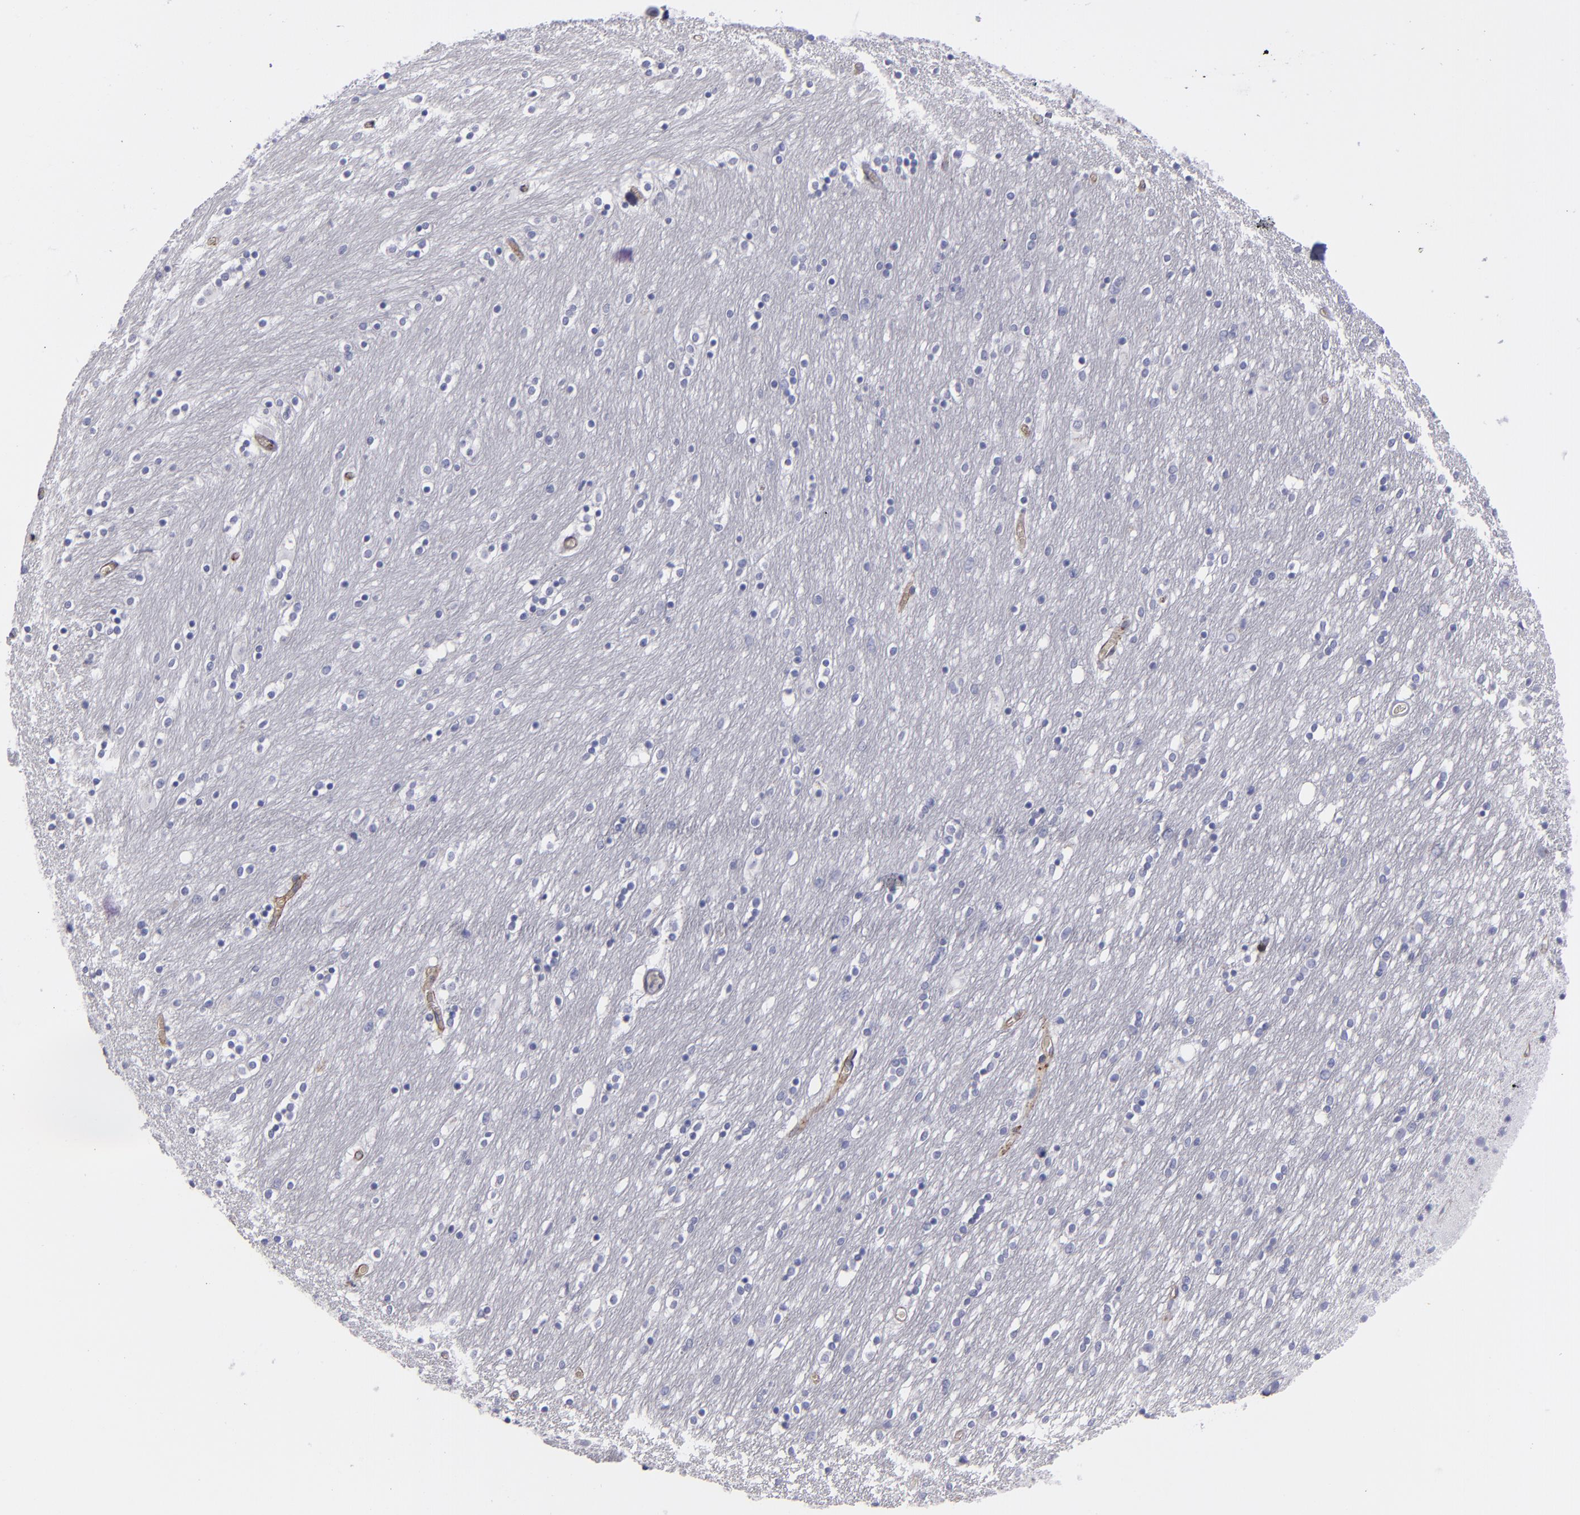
{"staining": {"intensity": "negative", "quantity": "none", "location": "none"}, "tissue": "caudate", "cell_type": "Glial cells", "image_type": "normal", "snomed": [{"axis": "morphology", "description": "Normal tissue, NOS"}, {"axis": "topography", "description": "Lateral ventricle wall"}], "caption": "Immunohistochemistry (IHC) image of unremarkable caudate: caudate stained with DAB demonstrates no significant protein expression in glial cells. Brightfield microscopy of immunohistochemistry (IHC) stained with DAB (brown) and hematoxylin (blue), captured at high magnification.", "gene": "ANPEP", "patient": {"sex": "female", "age": 54}}